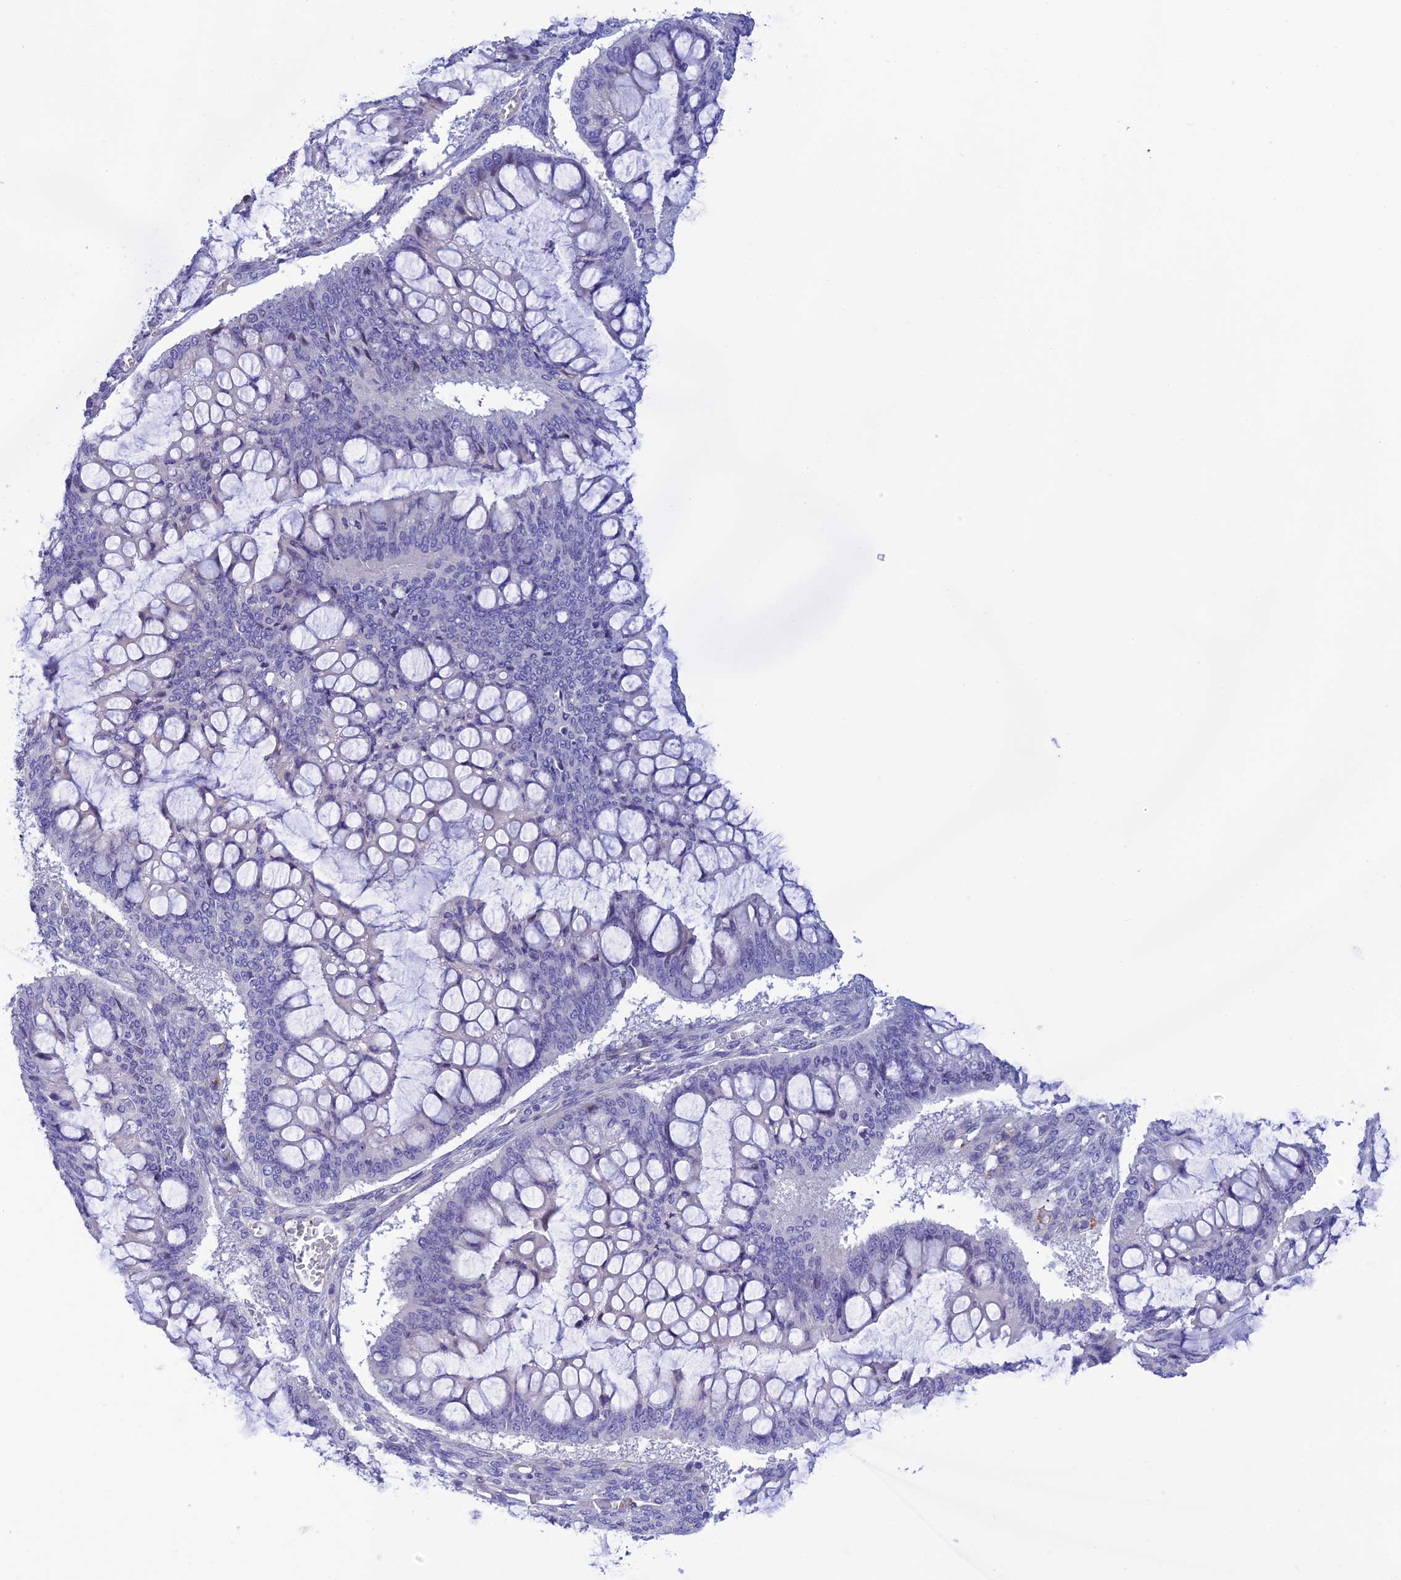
{"staining": {"intensity": "negative", "quantity": "none", "location": "none"}, "tissue": "ovarian cancer", "cell_type": "Tumor cells", "image_type": "cancer", "snomed": [{"axis": "morphology", "description": "Cystadenocarcinoma, mucinous, NOS"}, {"axis": "topography", "description": "Ovary"}], "caption": "Immunohistochemistry photomicrograph of neoplastic tissue: human ovarian cancer stained with DAB (3,3'-diaminobenzidine) shows no significant protein positivity in tumor cells. (DAB (3,3'-diaminobenzidine) IHC with hematoxylin counter stain).", "gene": "ZDHHC16", "patient": {"sex": "female", "age": 73}}